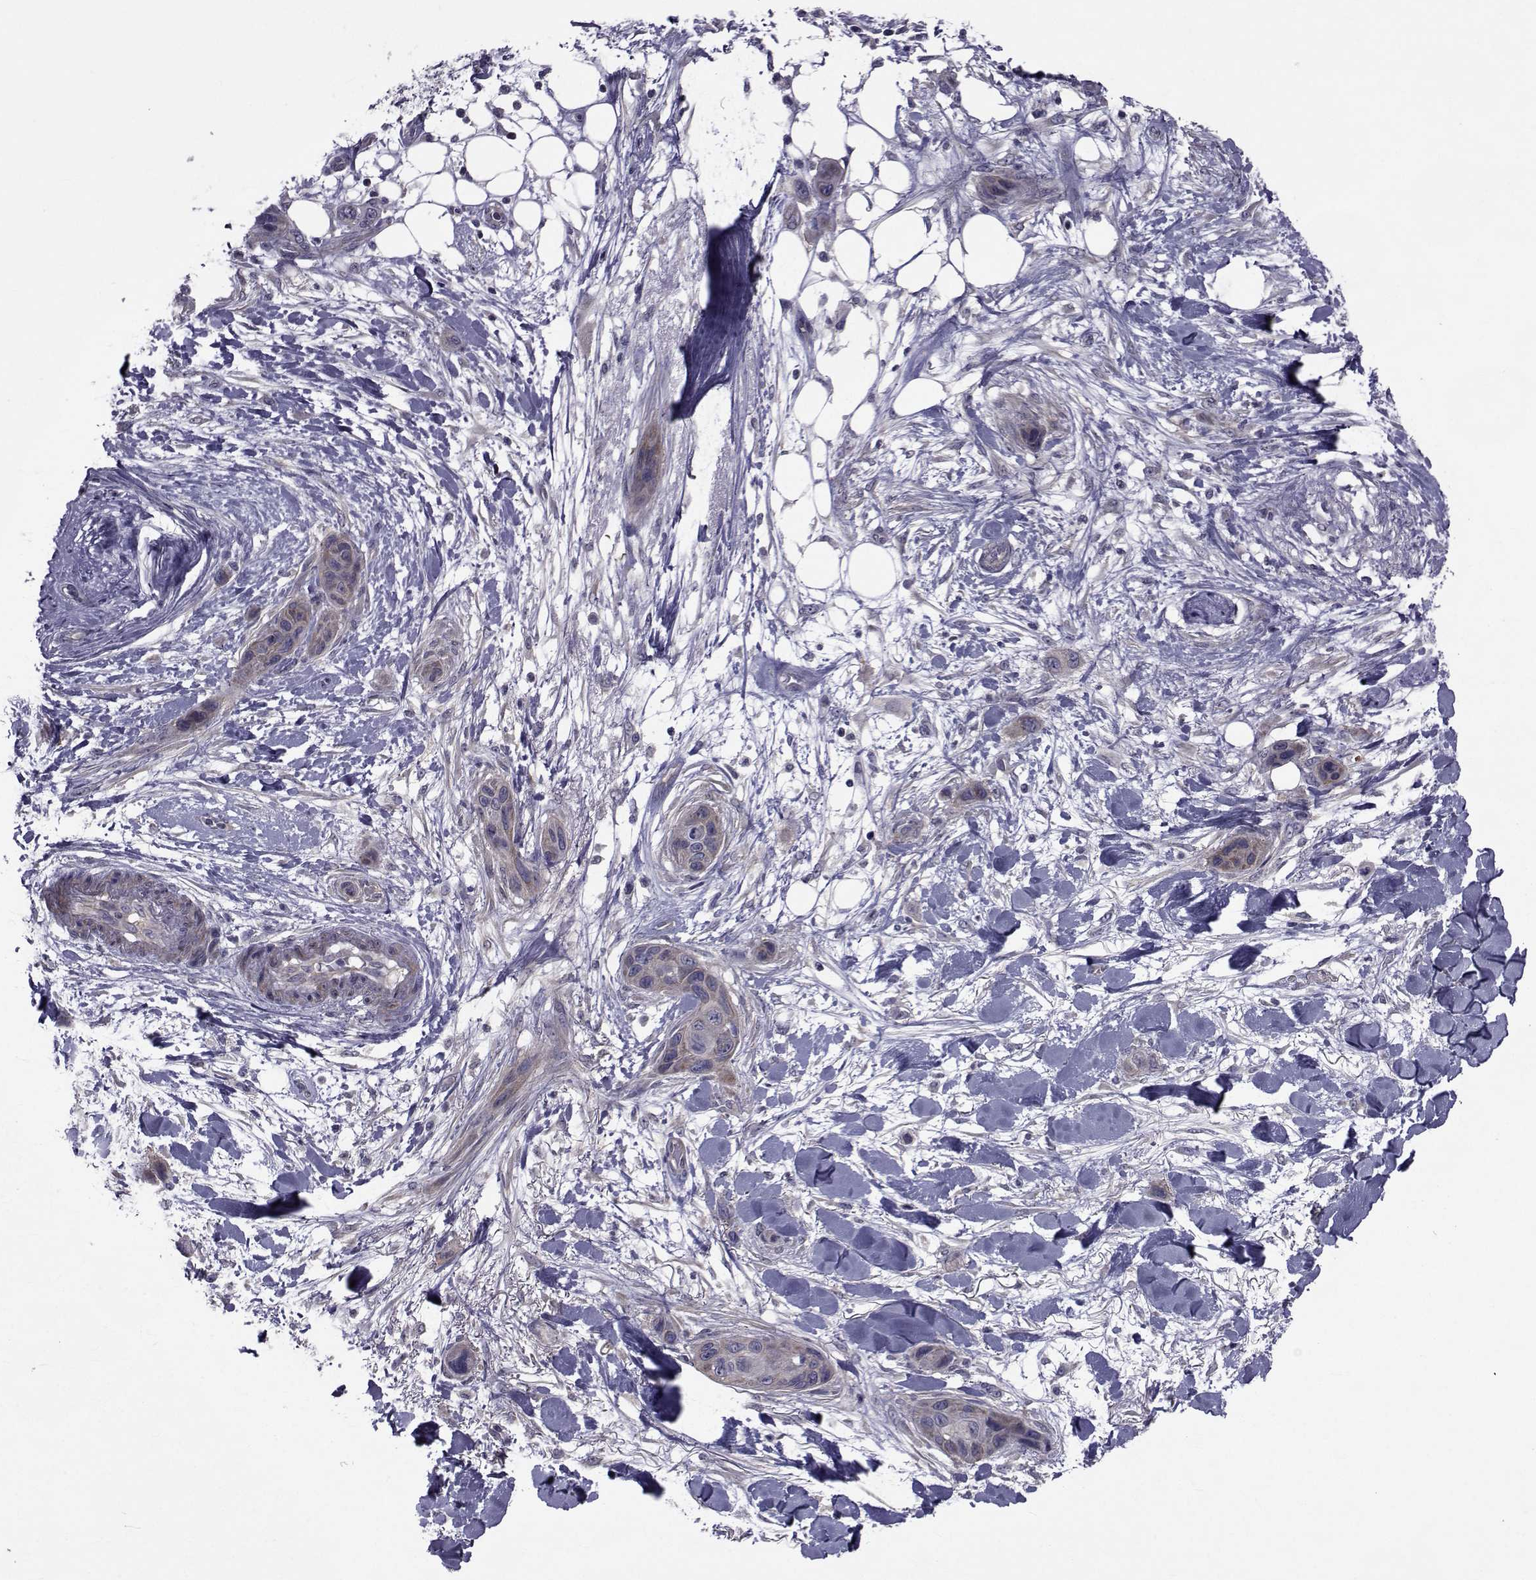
{"staining": {"intensity": "negative", "quantity": "none", "location": "none"}, "tissue": "skin cancer", "cell_type": "Tumor cells", "image_type": "cancer", "snomed": [{"axis": "morphology", "description": "Squamous cell carcinoma, NOS"}, {"axis": "topography", "description": "Skin"}], "caption": "DAB immunohistochemical staining of squamous cell carcinoma (skin) exhibits no significant expression in tumor cells.", "gene": "CFAP74", "patient": {"sex": "male", "age": 79}}